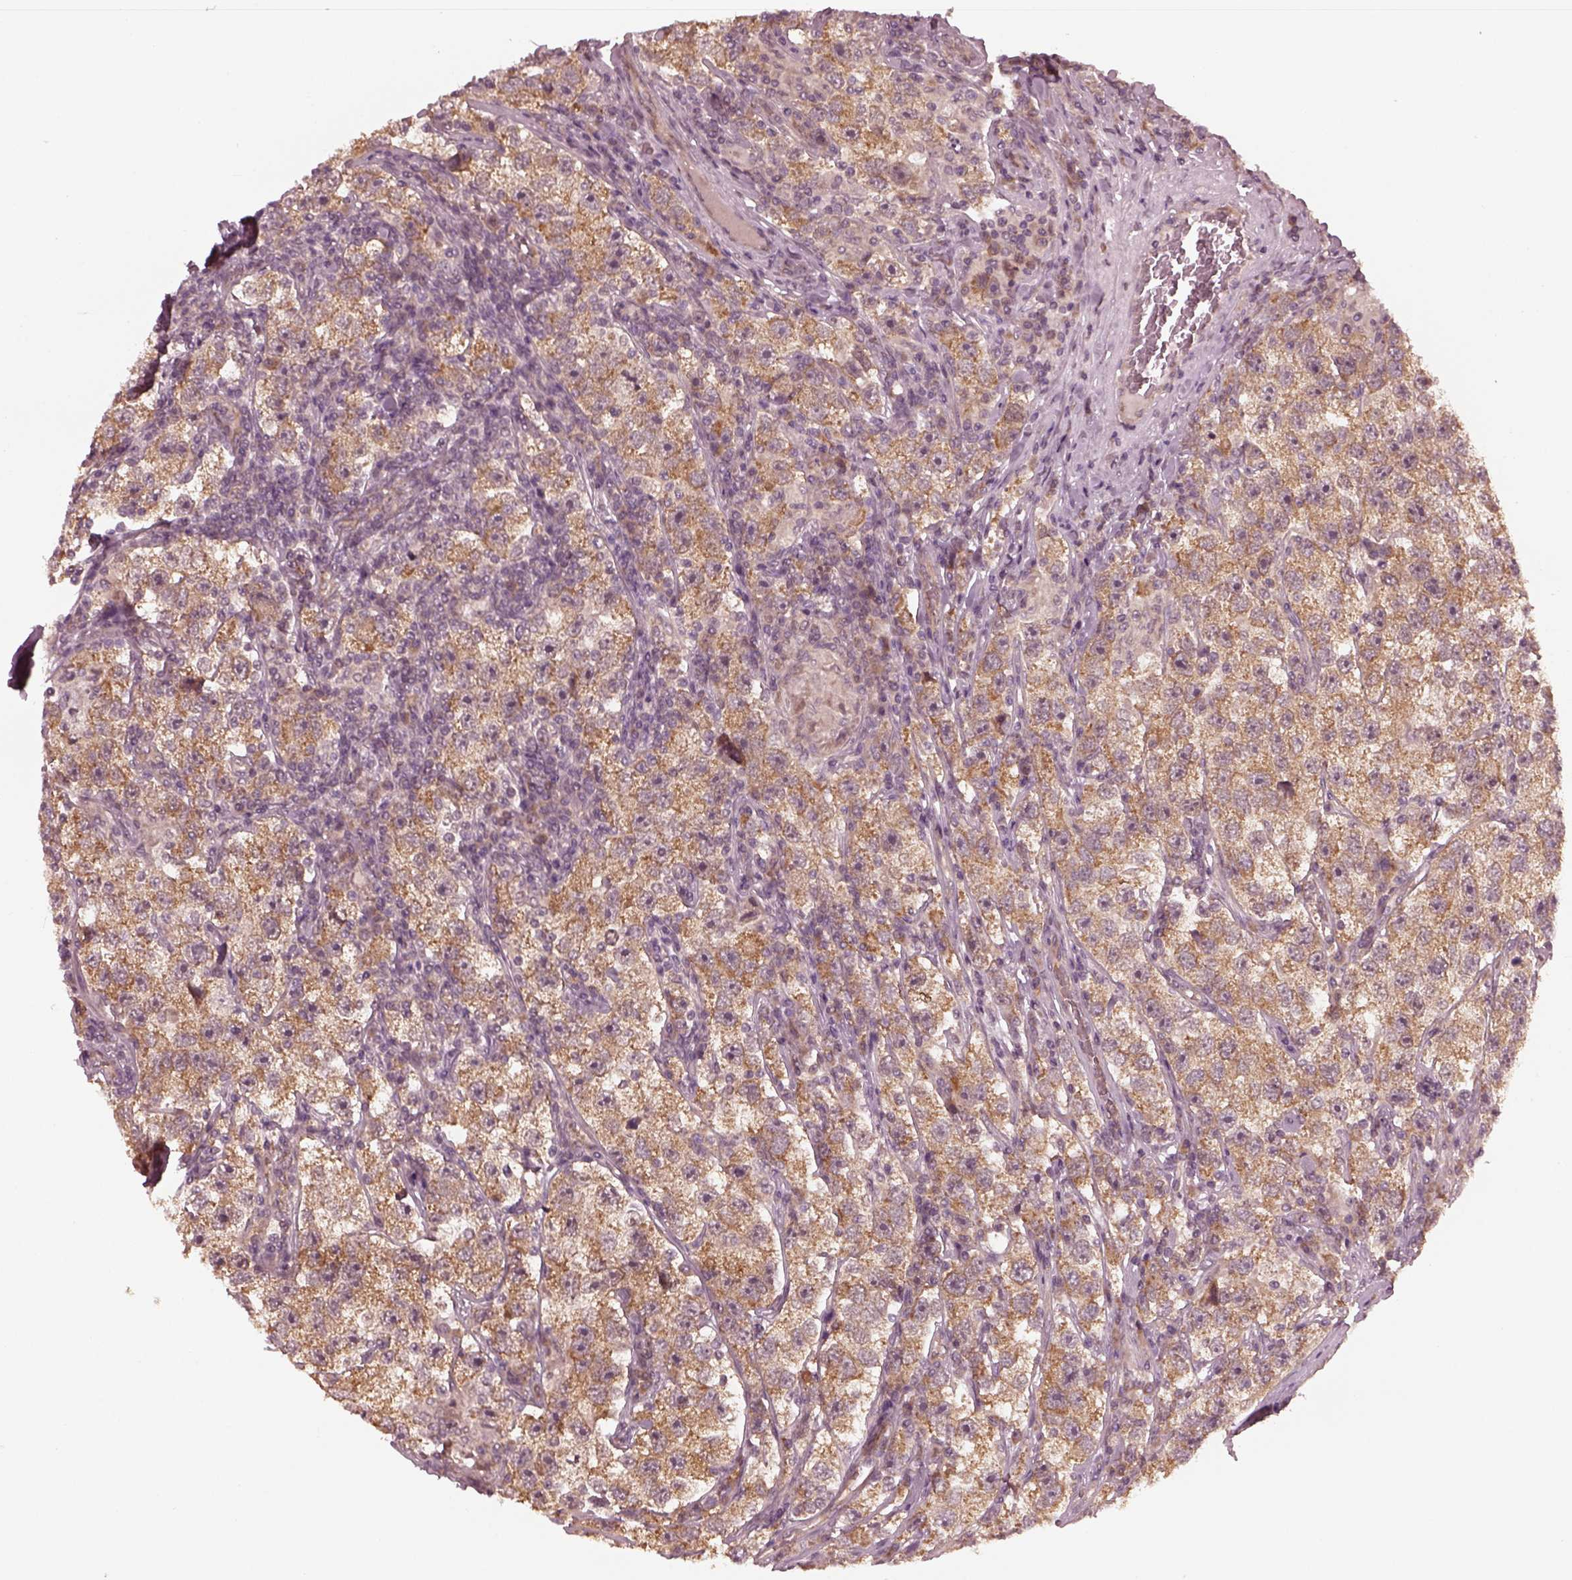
{"staining": {"intensity": "moderate", "quantity": "25%-75%", "location": "cytoplasmic/membranous"}, "tissue": "testis cancer", "cell_type": "Tumor cells", "image_type": "cancer", "snomed": [{"axis": "morphology", "description": "Seminoma, NOS"}, {"axis": "topography", "description": "Testis"}], "caption": "A photomicrograph showing moderate cytoplasmic/membranous positivity in approximately 25%-75% of tumor cells in testis cancer (seminoma), as visualized by brown immunohistochemical staining.", "gene": "FAF2", "patient": {"sex": "male", "age": 26}}